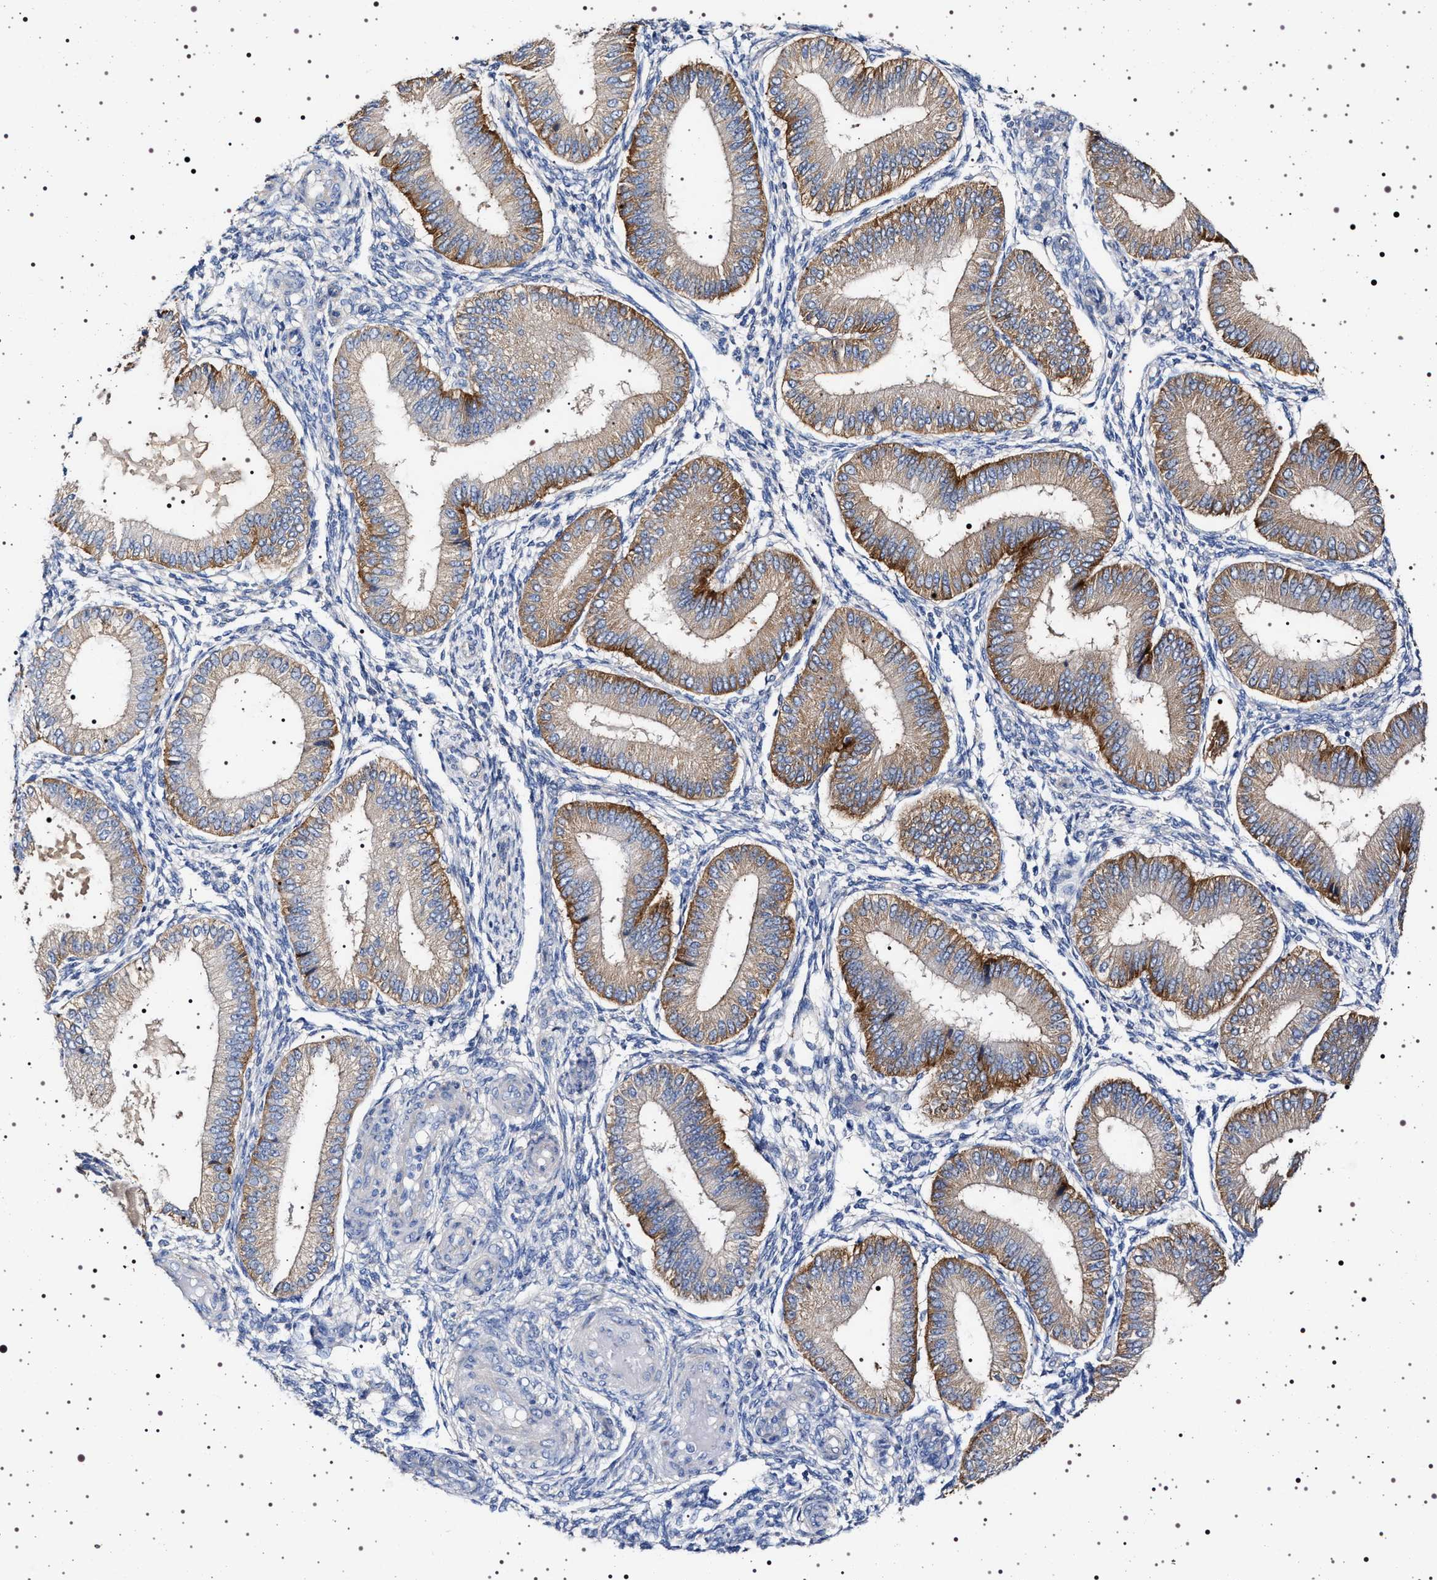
{"staining": {"intensity": "negative", "quantity": "none", "location": "none"}, "tissue": "endometrium", "cell_type": "Cells in endometrial stroma", "image_type": "normal", "snomed": [{"axis": "morphology", "description": "Normal tissue, NOS"}, {"axis": "topography", "description": "Endometrium"}], "caption": "Cells in endometrial stroma show no significant protein positivity in normal endometrium. Brightfield microscopy of IHC stained with DAB (3,3'-diaminobenzidine) (brown) and hematoxylin (blue), captured at high magnification.", "gene": "NAALADL2", "patient": {"sex": "female", "age": 39}}